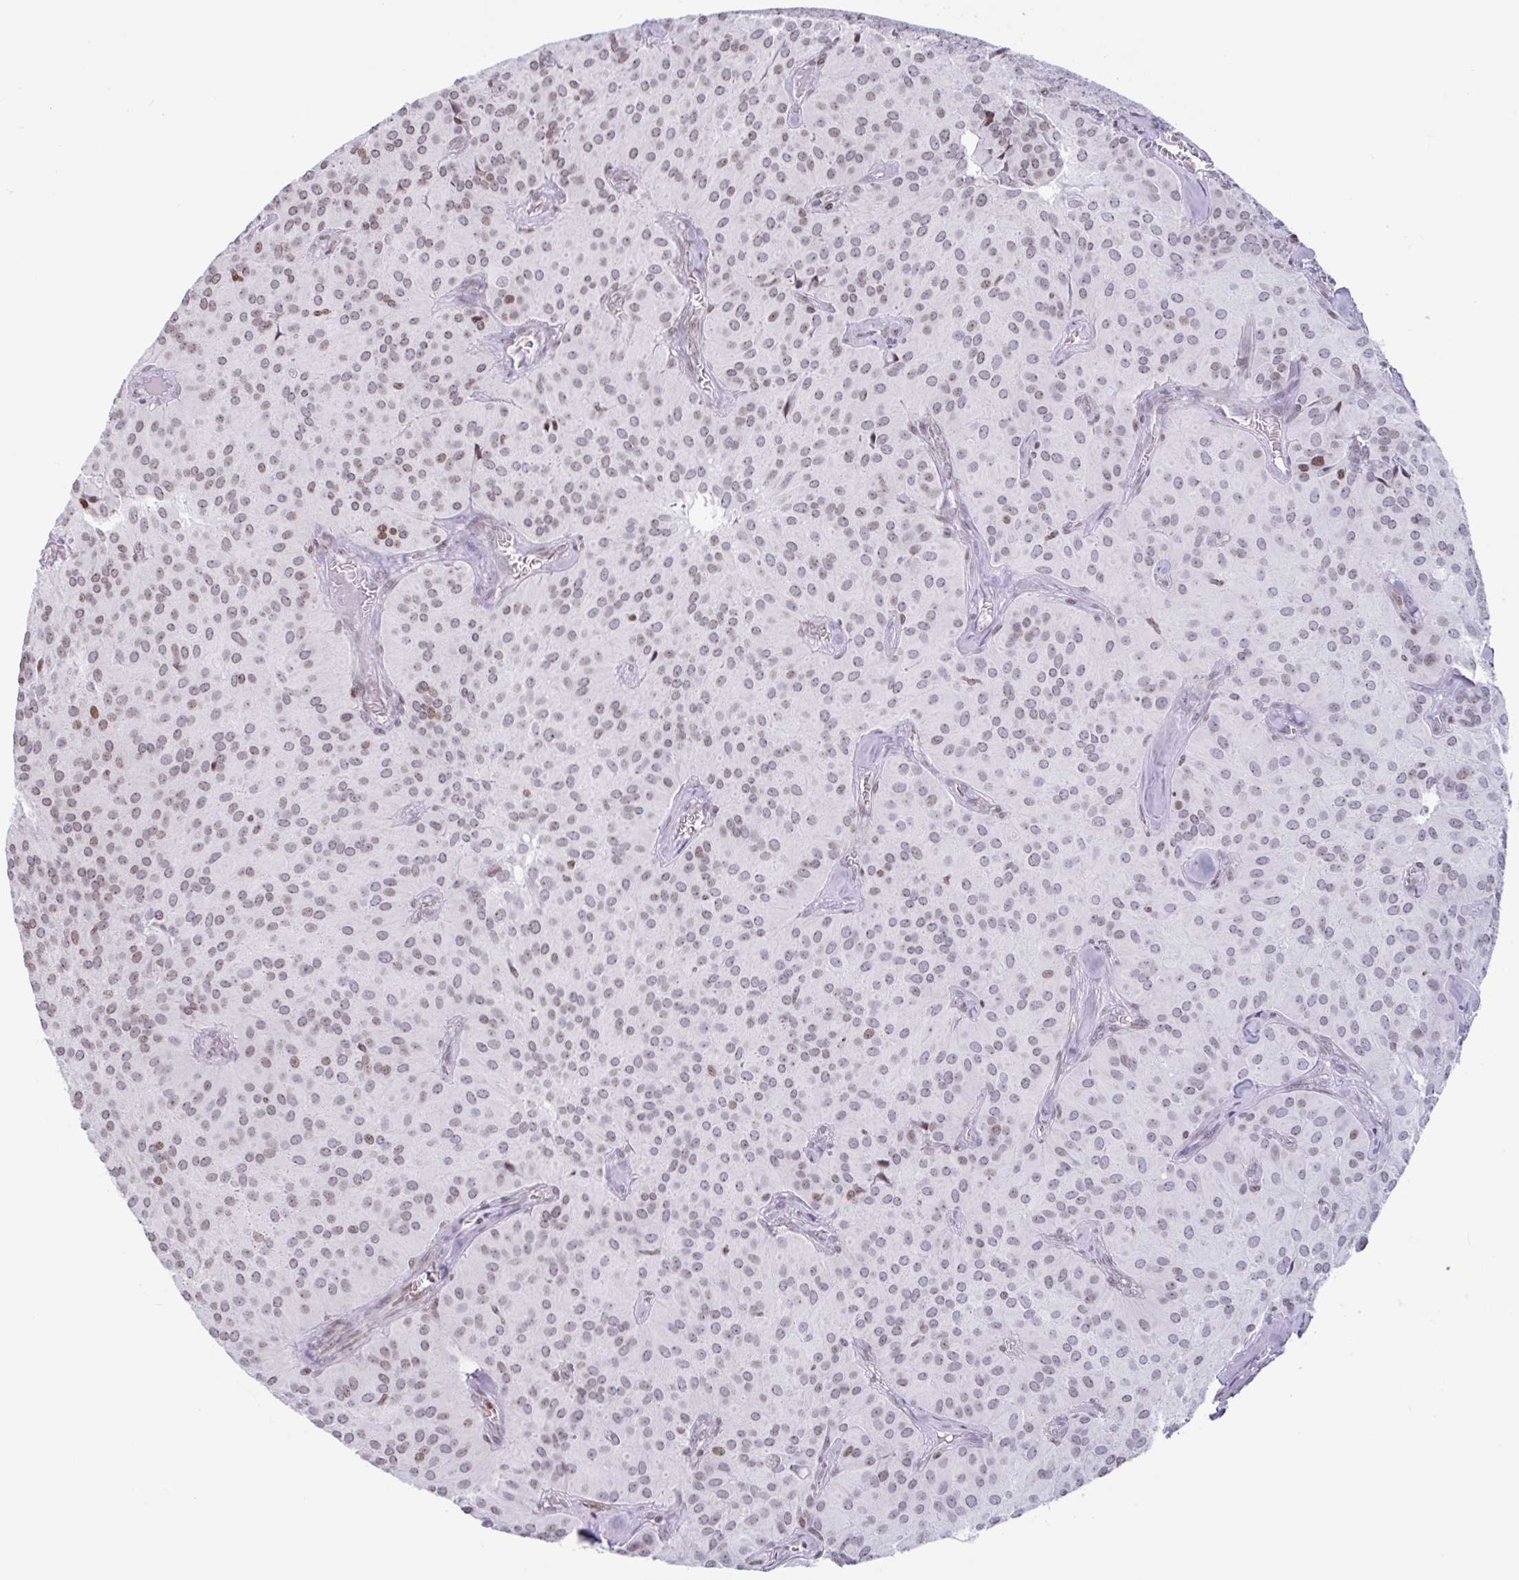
{"staining": {"intensity": "moderate", "quantity": "25%-75%", "location": "nuclear"}, "tissue": "glioma", "cell_type": "Tumor cells", "image_type": "cancer", "snomed": [{"axis": "morphology", "description": "Glioma, malignant, Low grade"}, {"axis": "topography", "description": "Brain"}], "caption": "Immunohistochemistry image of low-grade glioma (malignant) stained for a protein (brown), which reveals medium levels of moderate nuclear expression in approximately 25%-75% of tumor cells.", "gene": "NOL6", "patient": {"sex": "male", "age": 42}}